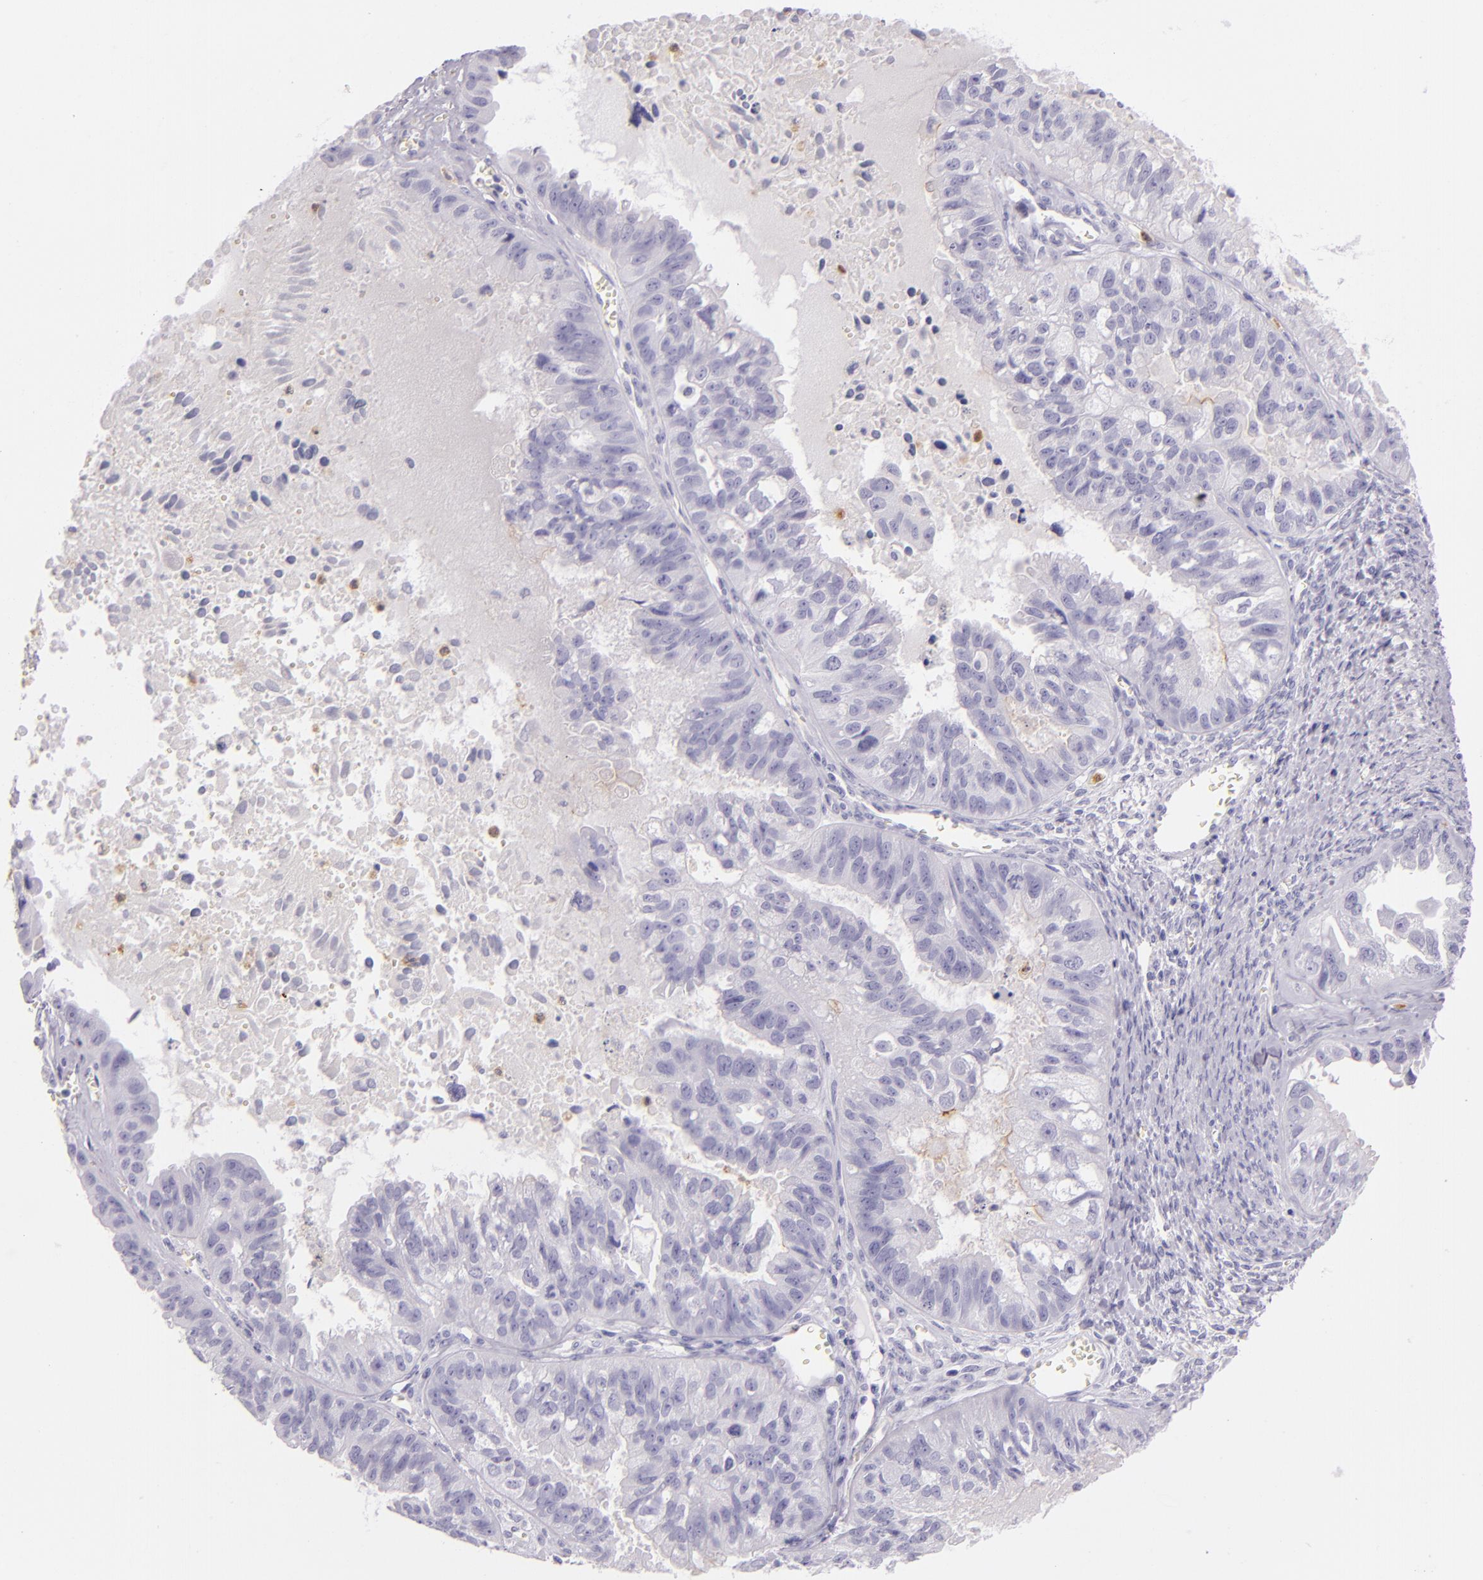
{"staining": {"intensity": "negative", "quantity": "none", "location": "none"}, "tissue": "ovarian cancer", "cell_type": "Tumor cells", "image_type": "cancer", "snomed": [{"axis": "morphology", "description": "Carcinoma, endometroid"}, {"axis": "topography", "description": "Ovary"}], "caption": "Immunohistochemical staining of human ovarian cancer (endometroid carcinoma) displays no significant expression in tumor cells. (DAB IHC visualized using brightfield microscopy, high magnification).", "gene": "CEACAM1", "patient": {"sex": "female", "age": 85}}